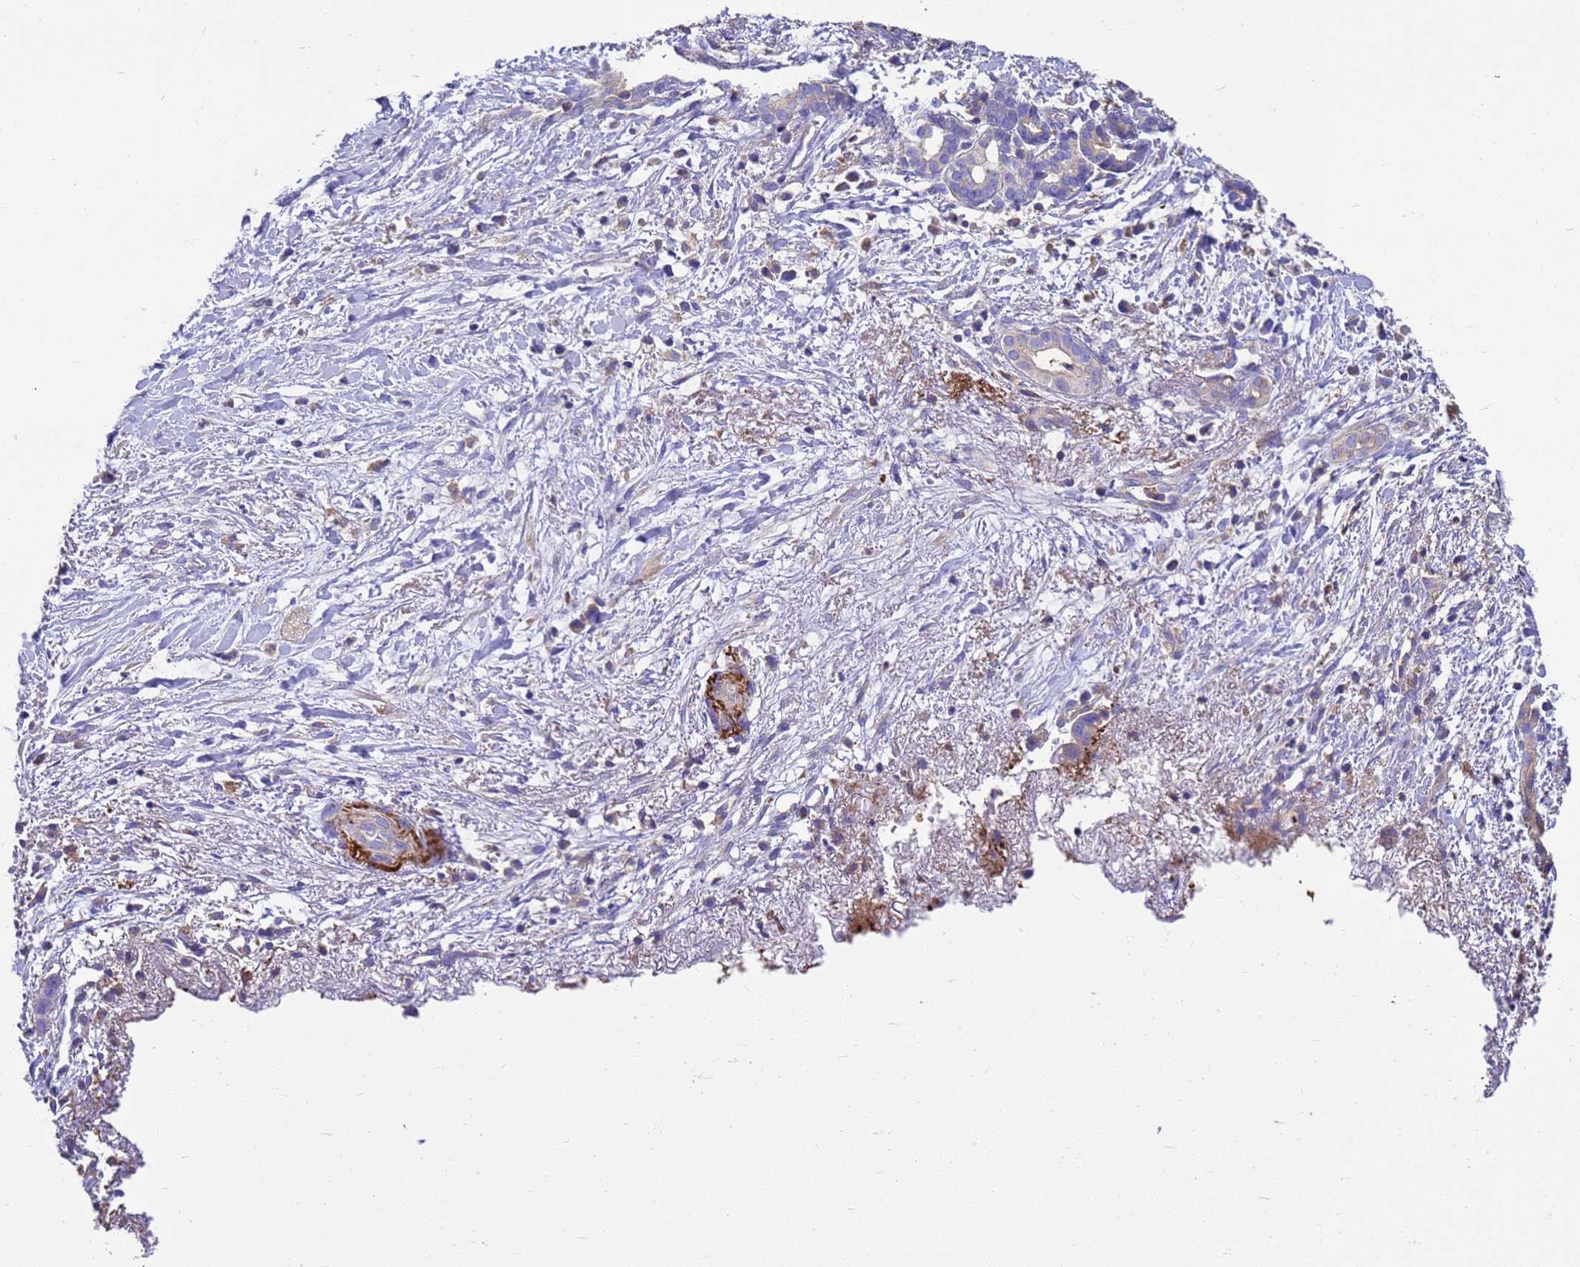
{"staining": {"intensity": "negative", "quantity": "none", "location": "none"}, "tissue": "liver cancer", "cell_type": "Tumor cells", "image_type": "cancer", "snomed": [{"axis": "morphology", "description": "Cholangiocarcinoma"}, {"axis": "topography", "description": "Liver"}], "caption": "Liver cancer (cholangiocarcinoma) was stained to show a protein in brown. There is no significant expression in tumor cells.", "gene": "ZNF235", "patient": {"sex": "female", "age": 79}}